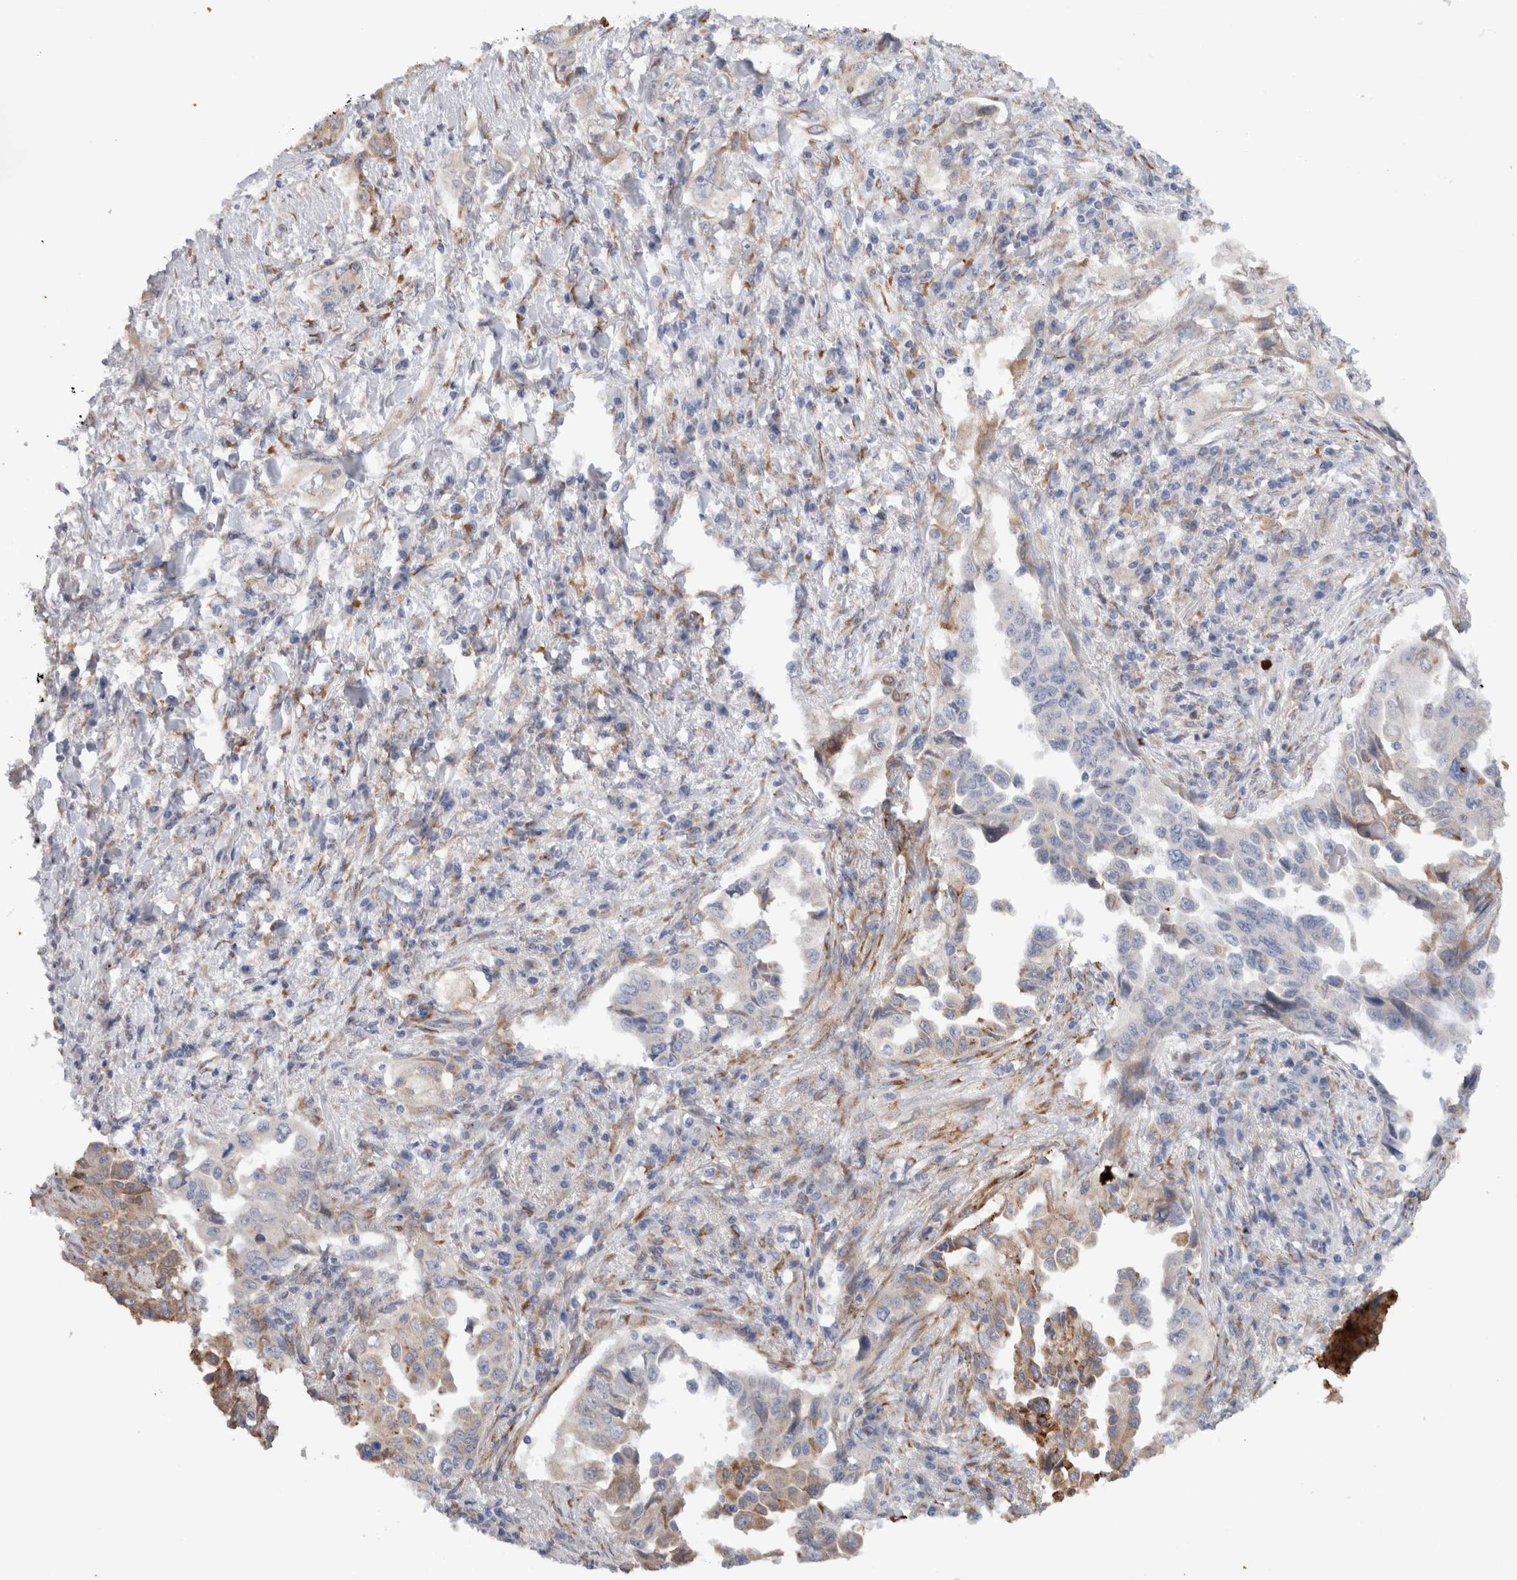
{"staining": {"intensity": "weak", "quantity": "25%-75%", "location": "cytoplasmic/membranous"}, "tissue": "lung cancer", "cell_type": "Tumor cells", "image_type": "cancer", "snomed": [{"axis": "morphology", "description": "Adenocarcinoma, NOS"}, {"axis": "topography", "description": "Lung"}], "caption": "A brown stain shows weak cytoplasmic/membranous positivity of a protein in human lung cancer tumor cells.", "gene": "P4HA1", "patient": {"sex": "female", "age": 51}}